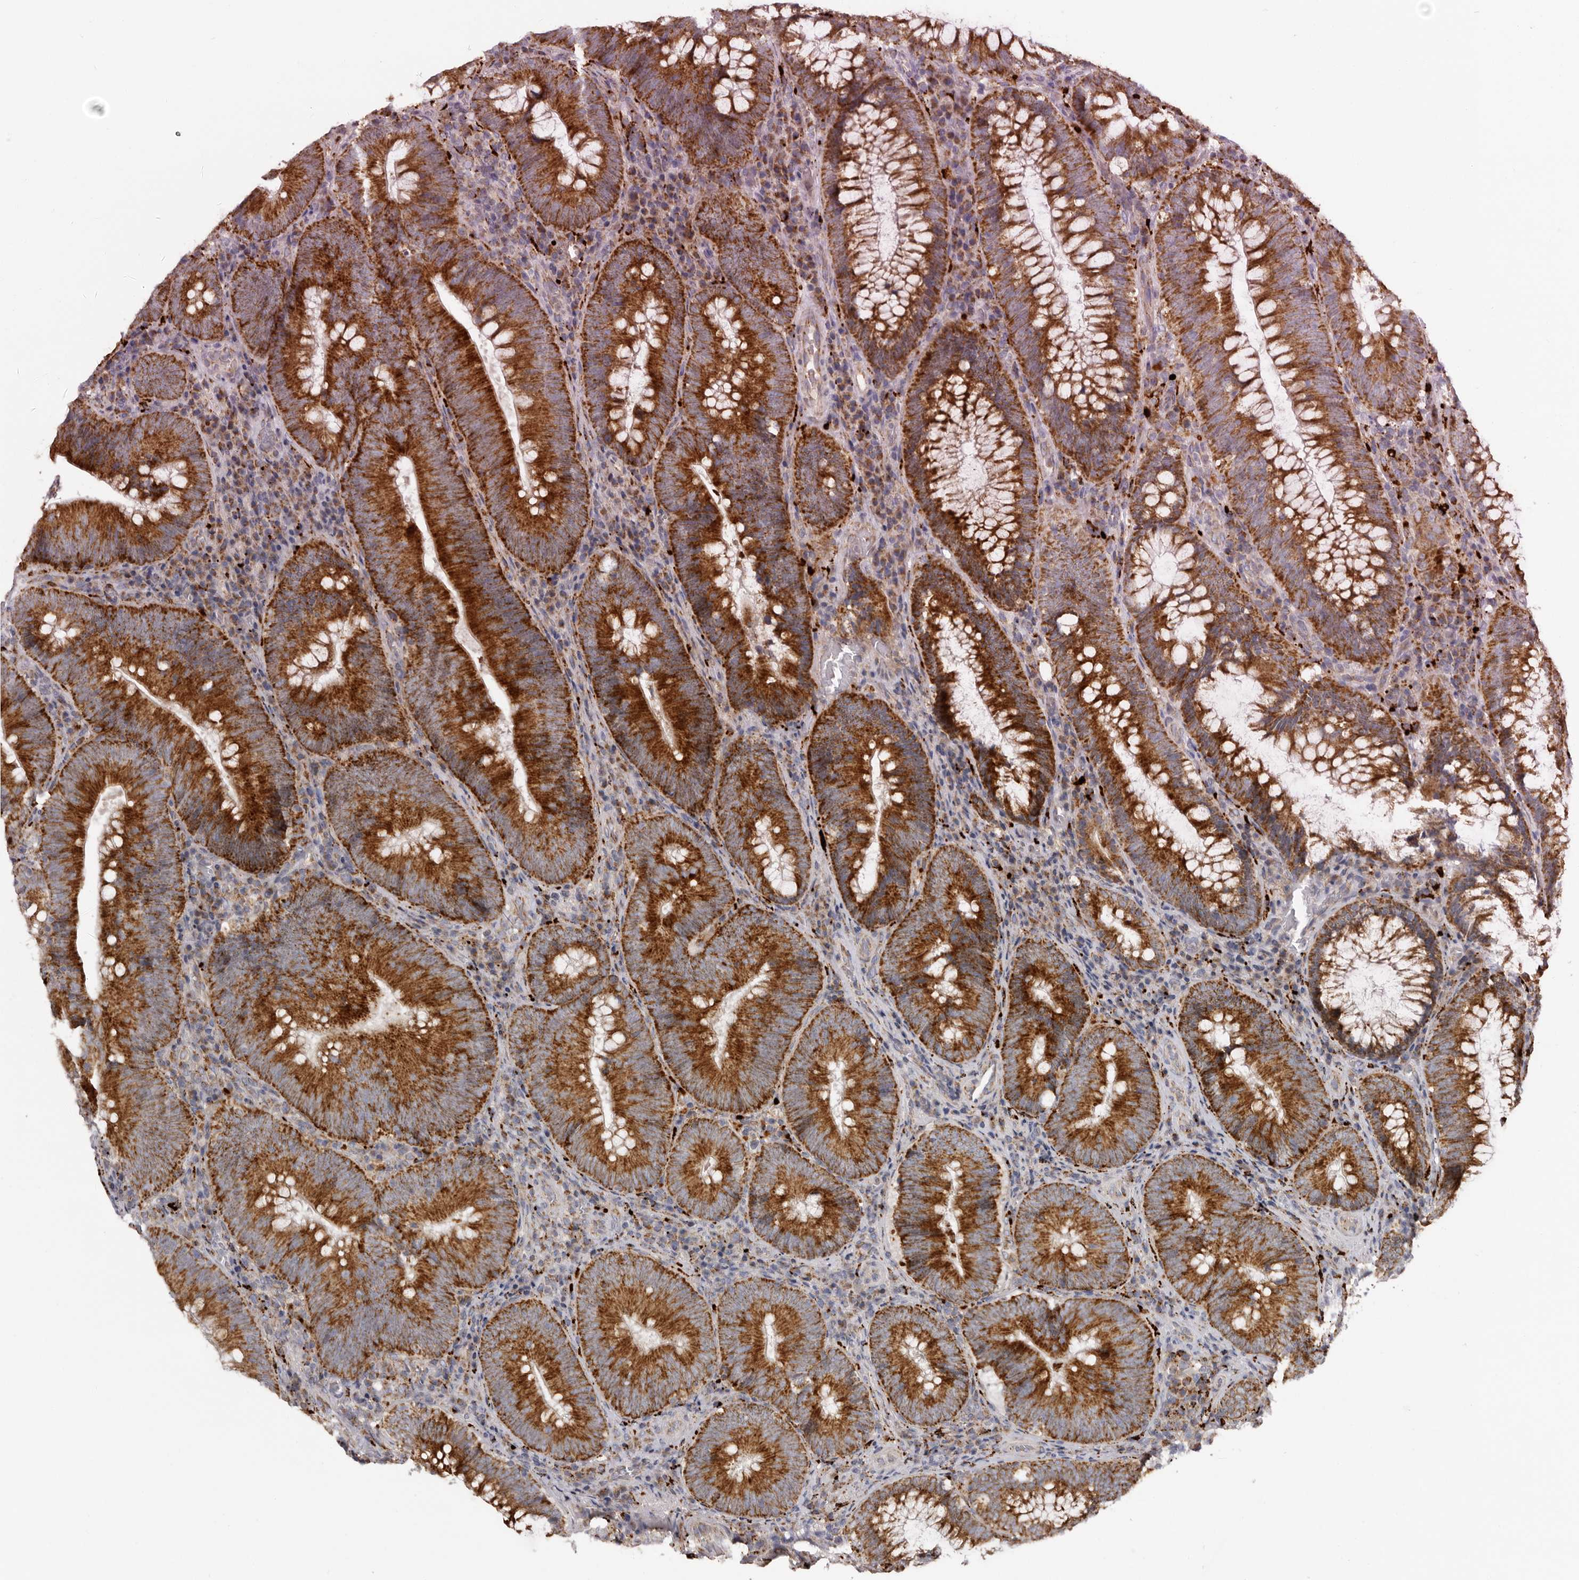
{"staining": {"intensity": "strong", "quantity": ">75%", "location": "cytoplasmic/membranous"}, "tissue": "colorectal cancer", "cell_type": "Tumor cells", "image_type": "cancer", "snomed": [{"axis": "morphology", "description": "Normal tissue, NOS"}, {"axis": "topography", "description": "Colon"}], "caption": "DAB (3,3'-diaminobenzidine) immunohistochemical staining of colorectal cancer exhibits strong cytoplasmic/membranous protein positivity in about >75% of tumor cells.", "gene": "MECR", "patient": {"sex": "female", "age": 82}}